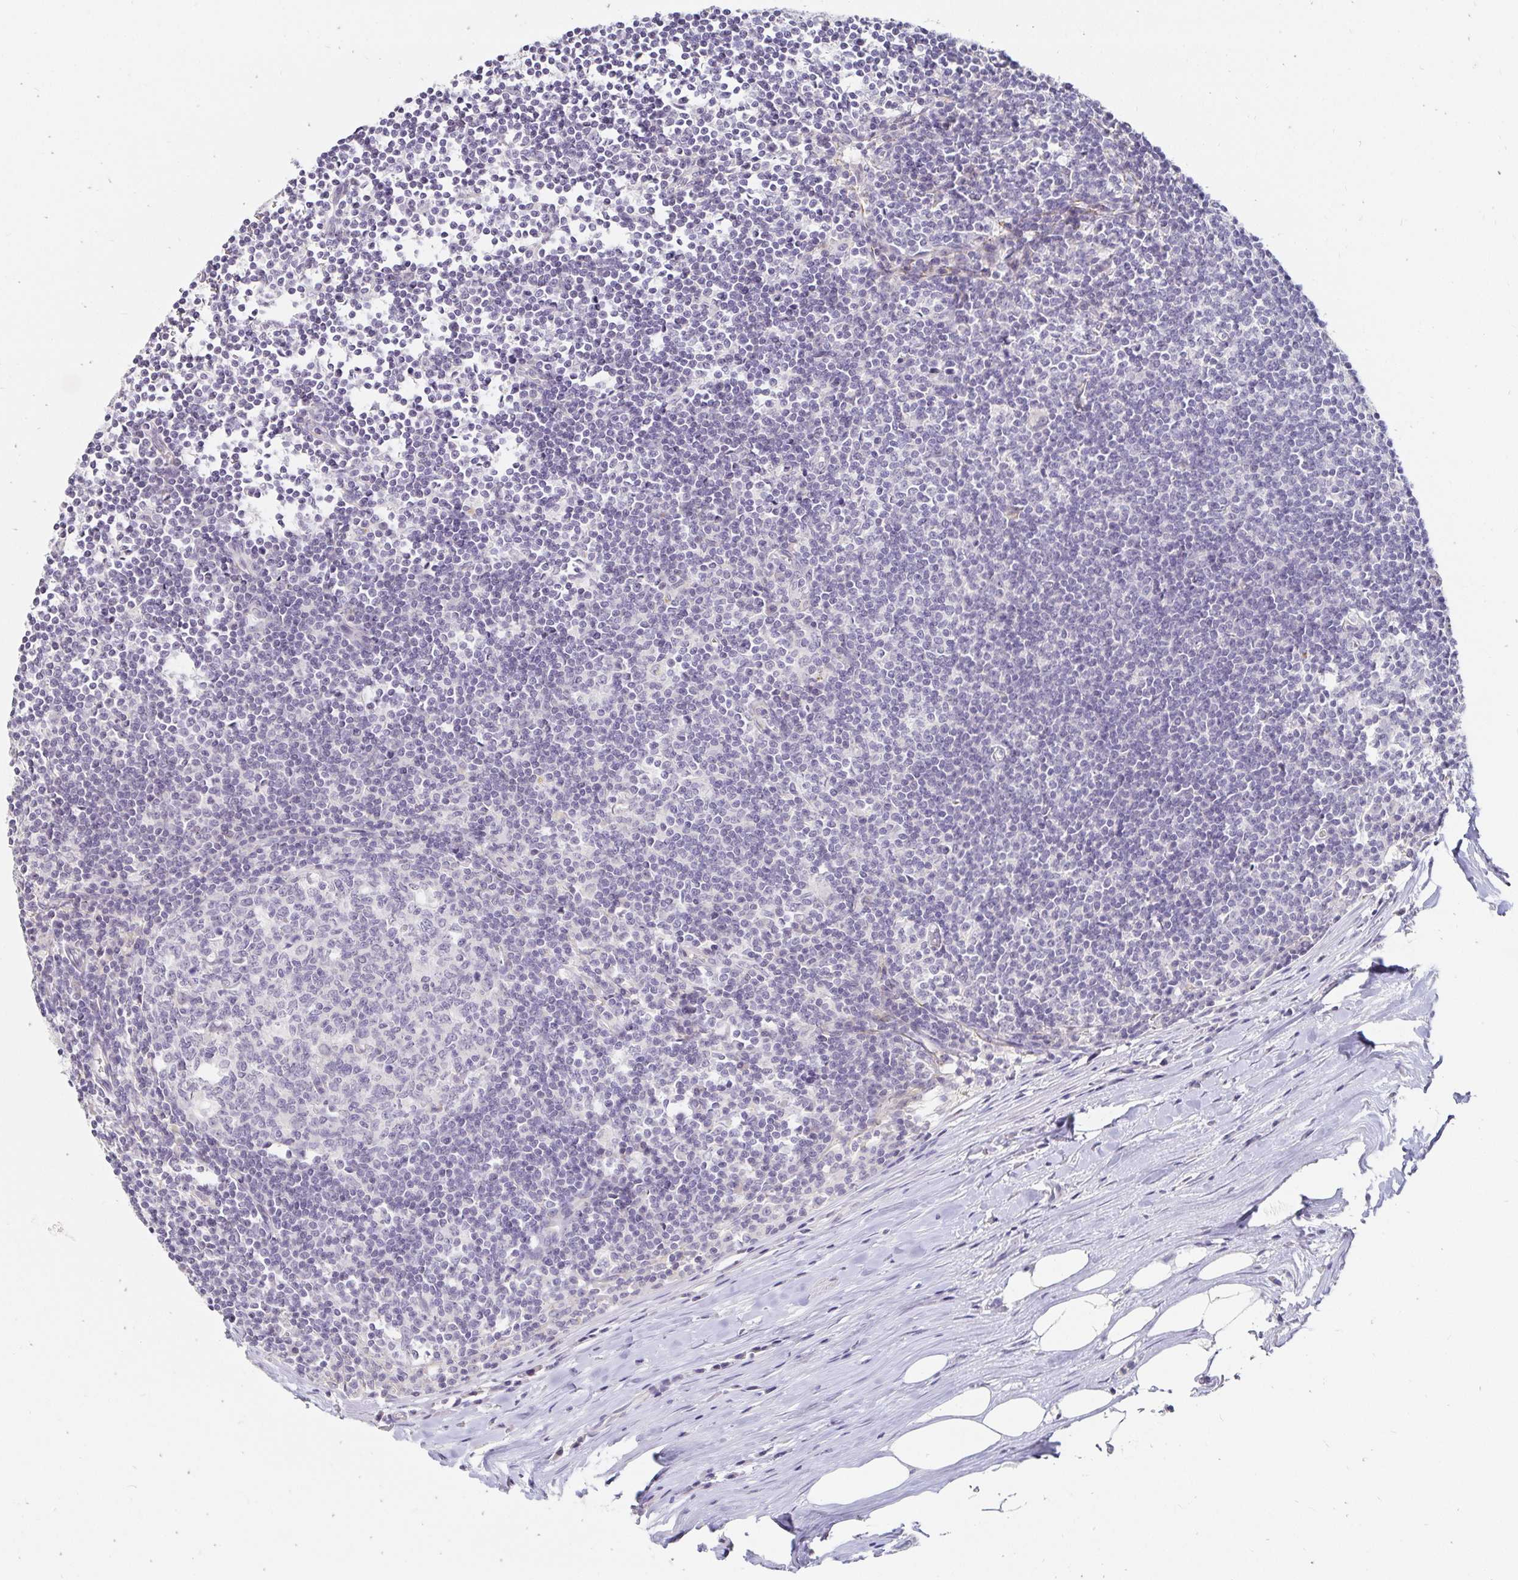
{"staining": {"intensity": "negative", "quantity": "none", "location": "none"}, "tissue": "lymph node", "cell_type": "Germinal center cells", "image_type": "normal", "snomed": [{"axis": "morphology", "description": "Normal tissue, NOS"}, {"axis": "topography", "description": "Lymph node"}], "caption": "Micrograph shows no protein expression in germinal center cells of unremarkable lymph node.", "gene": "PDX1", "patient": {"sex": "male", "age": 67}}